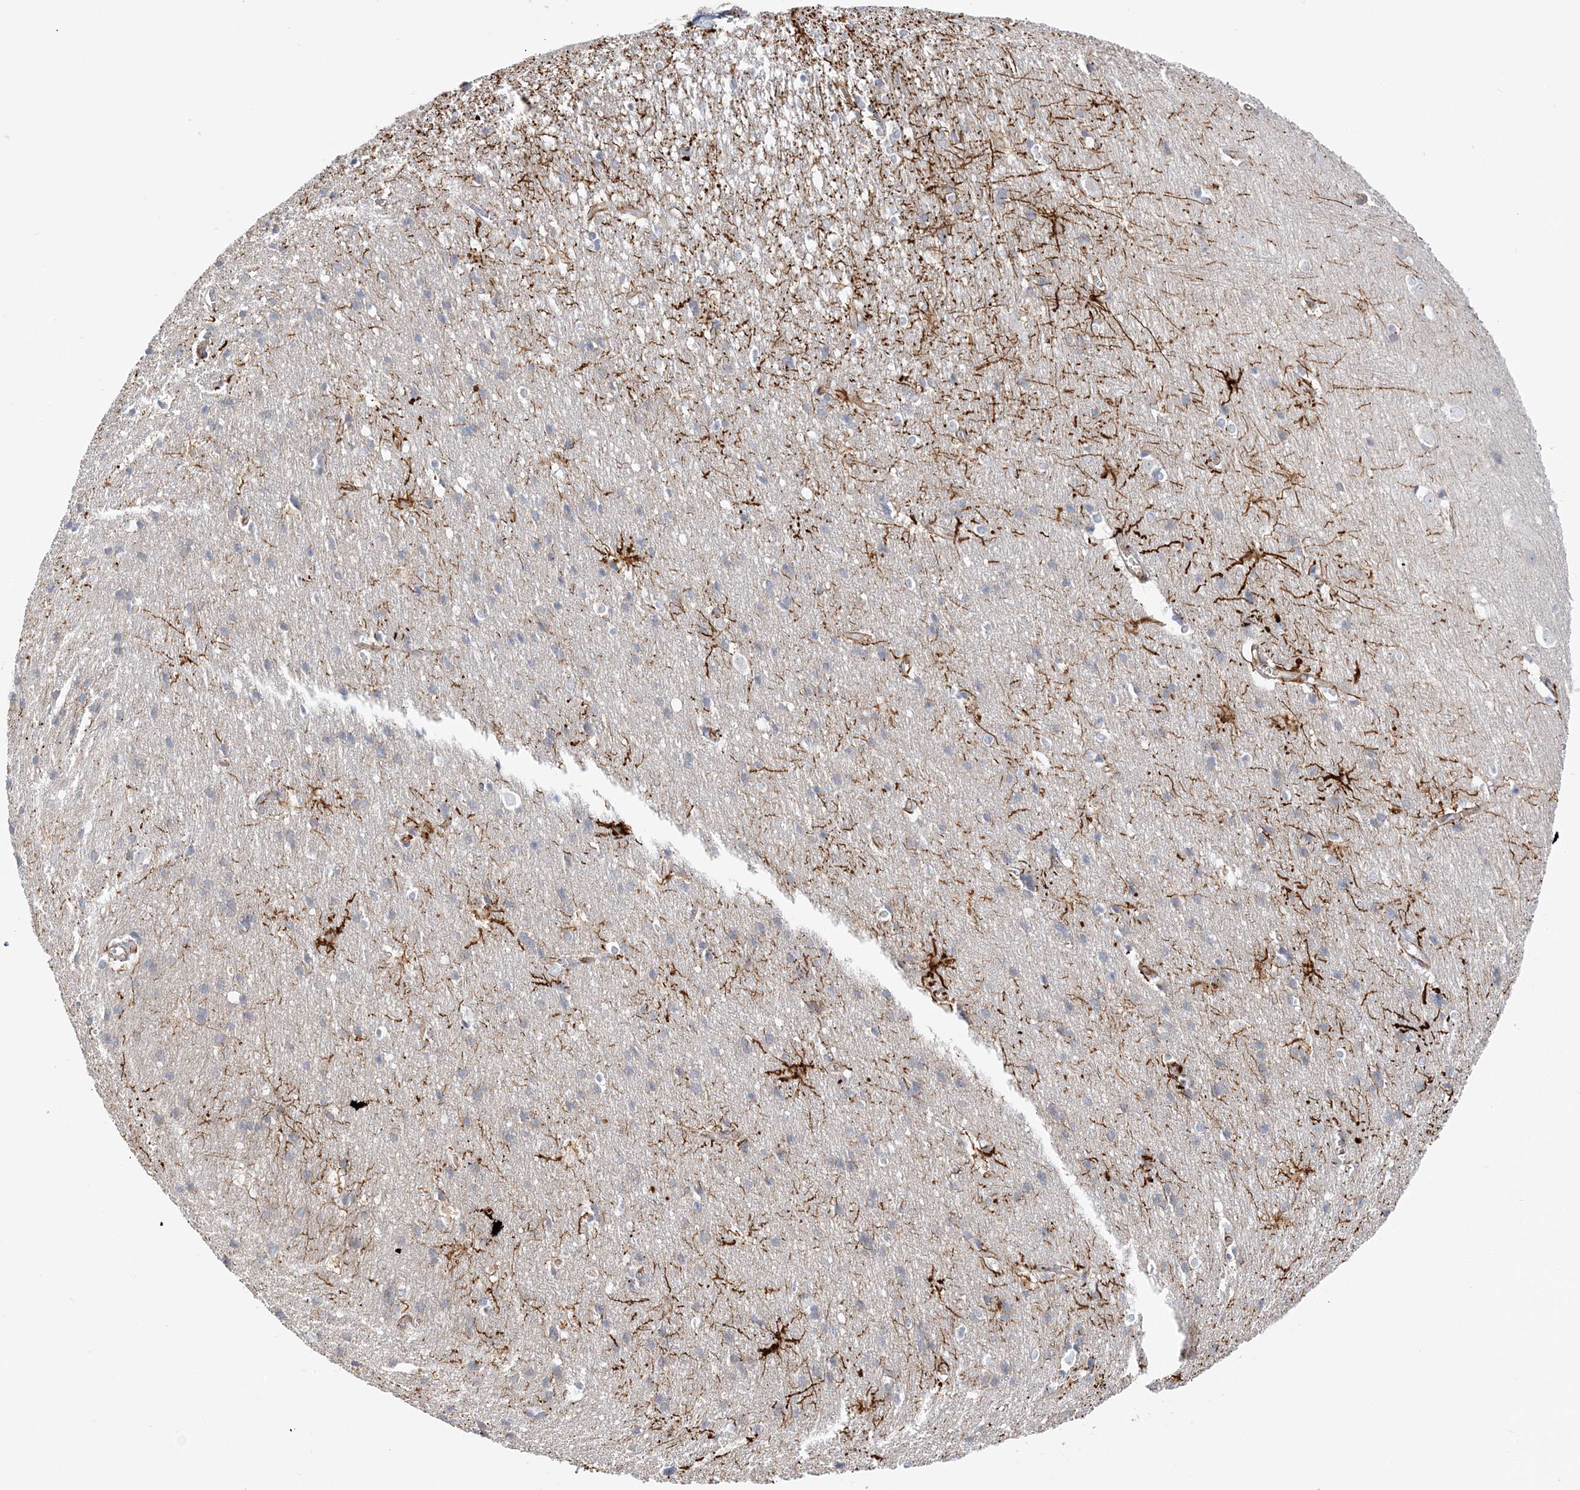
{"staining": {"intensity": "moderate", "quantity": ">75%", "location": "cytoplasmic/membranous"}, "tissue": "cerebral cortex", "cell_type": "Endothelial cells", "image_type": "normal", "snomed": [{"axis": "morphology", "description": "Normal tissue, NOS"}, {"axis": "topography", "description": "Cerebral cortex"}], "caption": "Cerebral cortex stained with immunohistochemistry exhibits moderate cytoplasmic/membranous staining in approximately >75% of endothelial cells. (Brightfield microscopy of DAB IHC at high magnification).", "gene": "SCLT1", "patient": {"sex": "male", "age": 54}}